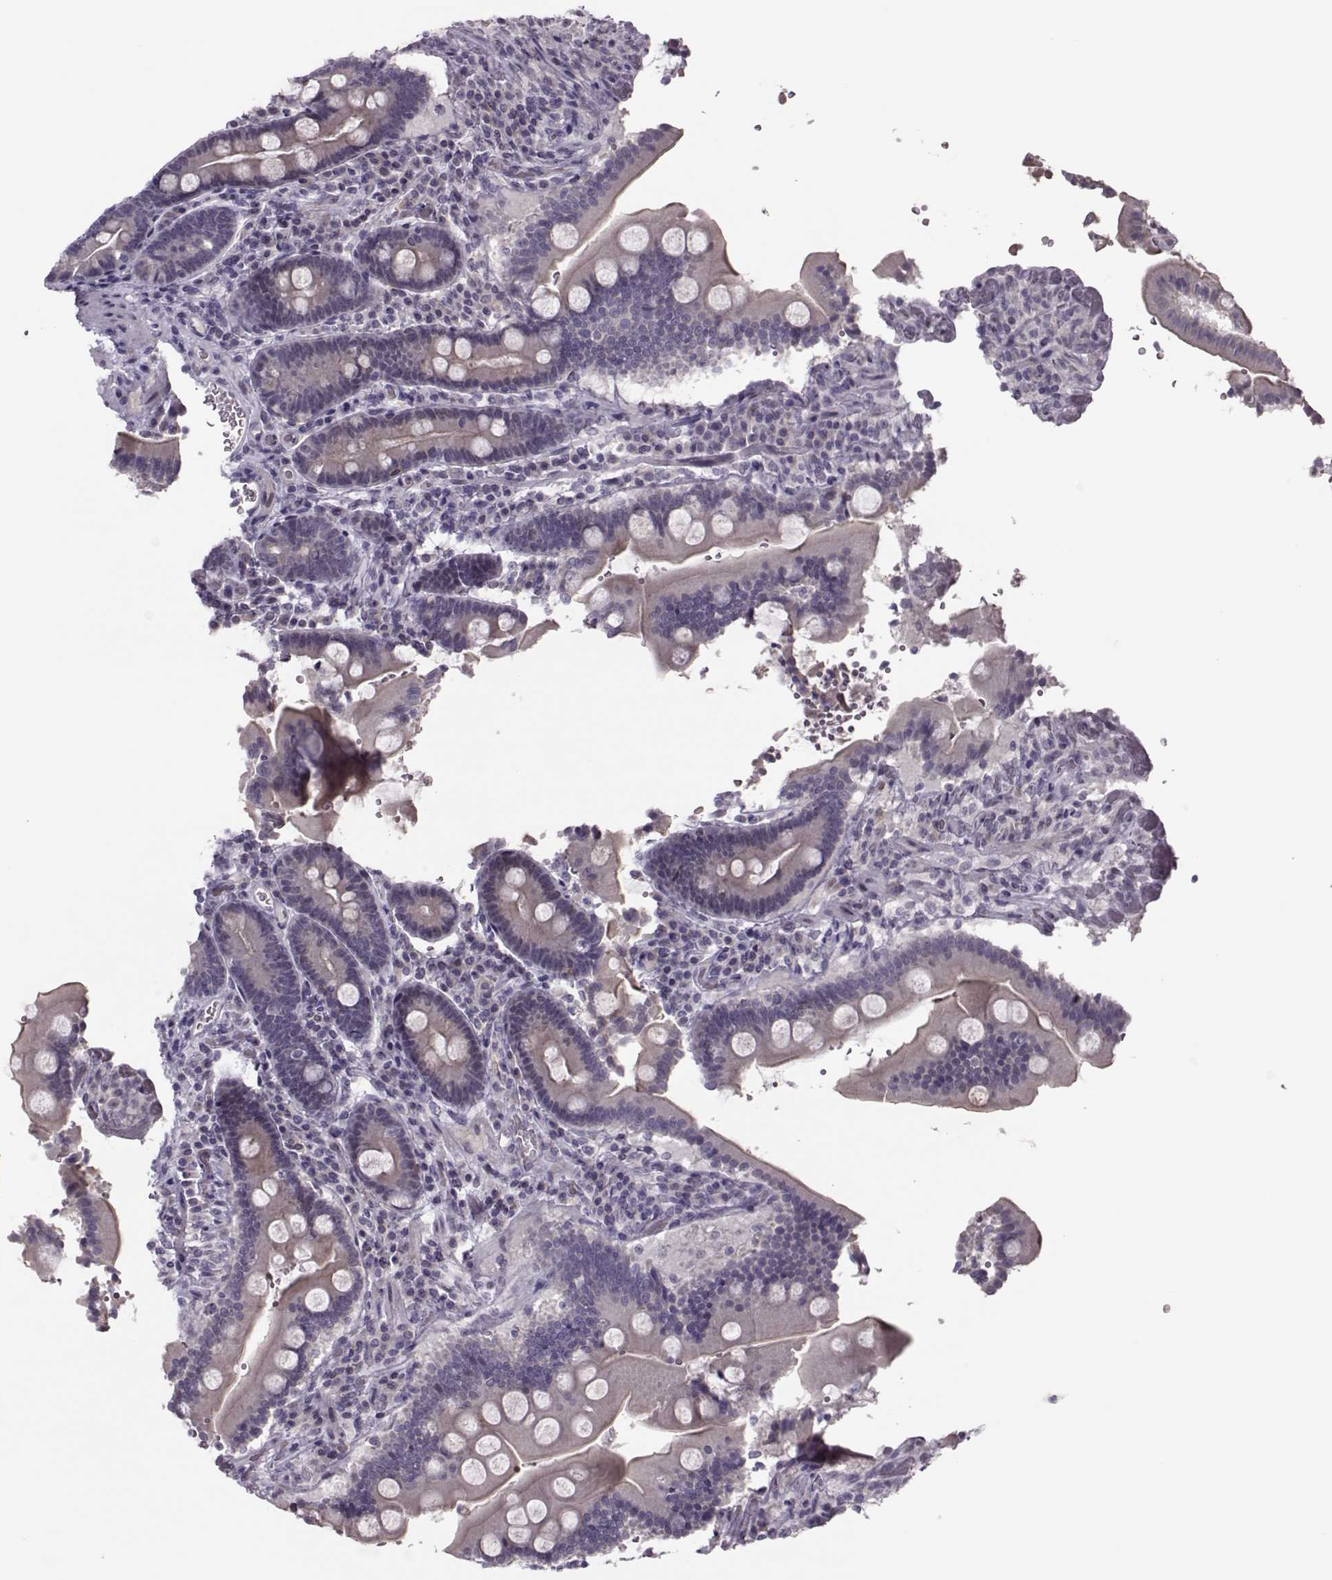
{"staining": {"intensity": "weak", "quantity": ">75%", "location": "nuclear"}, "tissue": "duodenum", "cell_type": "Glandular cells", "image_type": "normal", "snomed": [{"axis": "morphology", "description": "Normal tissue, NOS"}, {"axis": "topography", "description": "Duodenum"}], "caption": "Immunohistochemistry (IHC) of unremarkable human duodenum demonstrates low levels of weak nuclear positivity in approximately >75% of glandular cells. The staining was performed using DAB (3,3'-diaminobenzidine) to visualize the protein expression in brown, while the nuclei were stained in blue with hematoxylin (Magnification: 20x).", "gene": "LIN28A", "patient": {"sex": "female", "age": 62}}